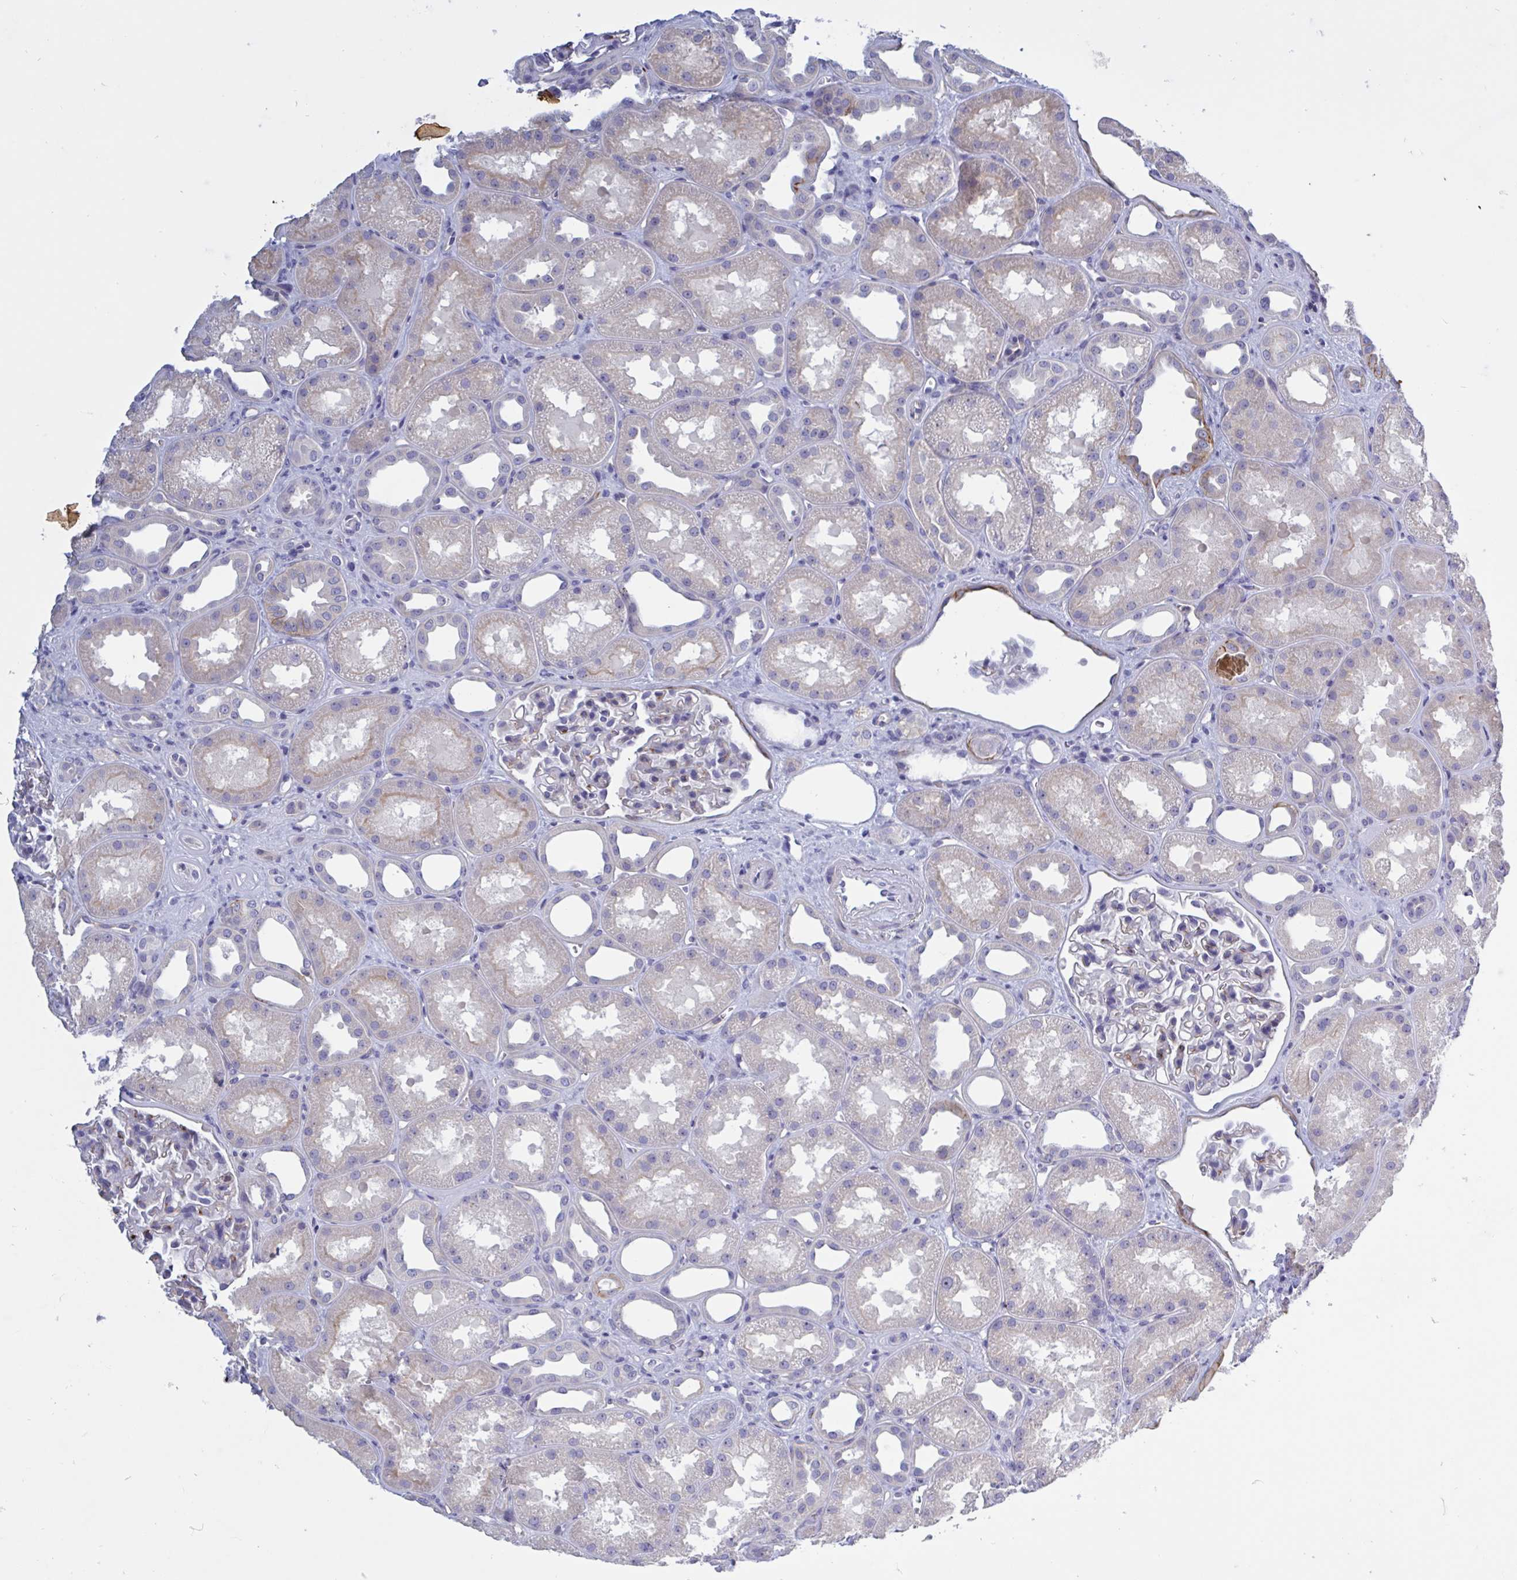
{"staining": {"intensity": "negative", "quantity": "none", "location": "none"}, "tissue": "kidney", "cell_type": "Cells in glomeruli", "image_type": "normal", "snomed": [{"axis": "morphology", "description": "Normal tissue, NOS"}, {"axis": "topography", "description": "Kidney"}], "caption": "High magnification brightfield microscopy of unremarkable kidney stained with DAB (brown) and counterstained with hematoxylin (blue): cells in glomeruli show no significant positivity. The staining was performed using DAB to visualize the protein expression in brown, while the nuclei were stained in blue with hematoxylin (Magnification: 20x).", "gene": "ST14", "patient": {"sex": "male", "age": 61}}